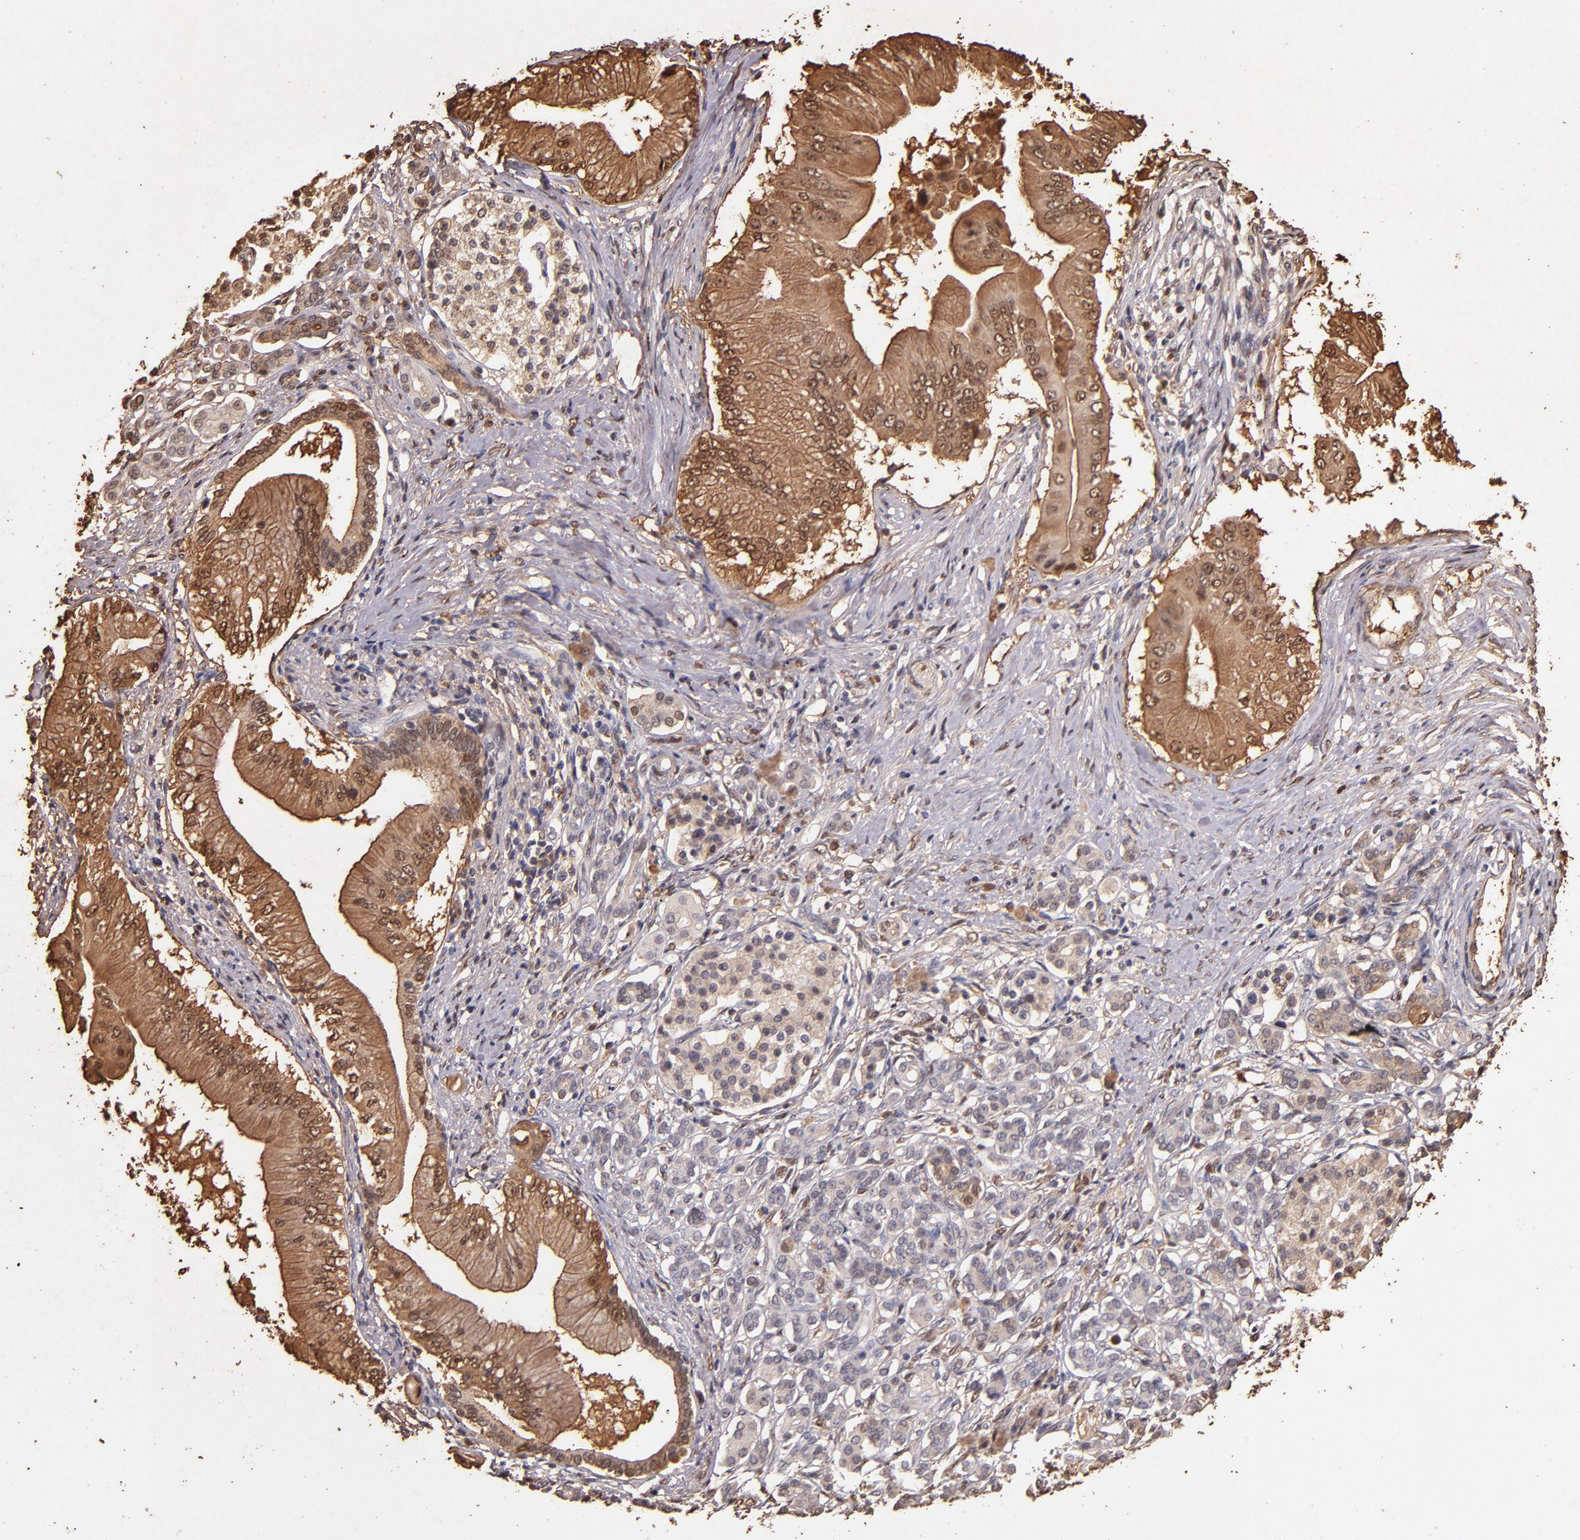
{"staining": {"intensity": "moderate", "quantity": ">75%", "location": "cytoplasmic/membranous,nuclear"}, "tissue": "pancreatic cancer", "cell_type": "Tumor cells", "image_type": "cancer", "snomed": [{"axis": "morphology", "description": "Adenocarcinoma, NOS"}, {"axis": "topography", "description": "Pancreas"}], "caption": "Immunohistochemistry (IHC) micrograph of human pancreatic adenocarcinoma stained for a protein (brown), which reveals medium levels of moderate cytoplasmic/membranous and nuclear expression in approximately >75% of tumor cells.", "gene": "S100A6", "patient": {"sex": "male", "age": 62}}